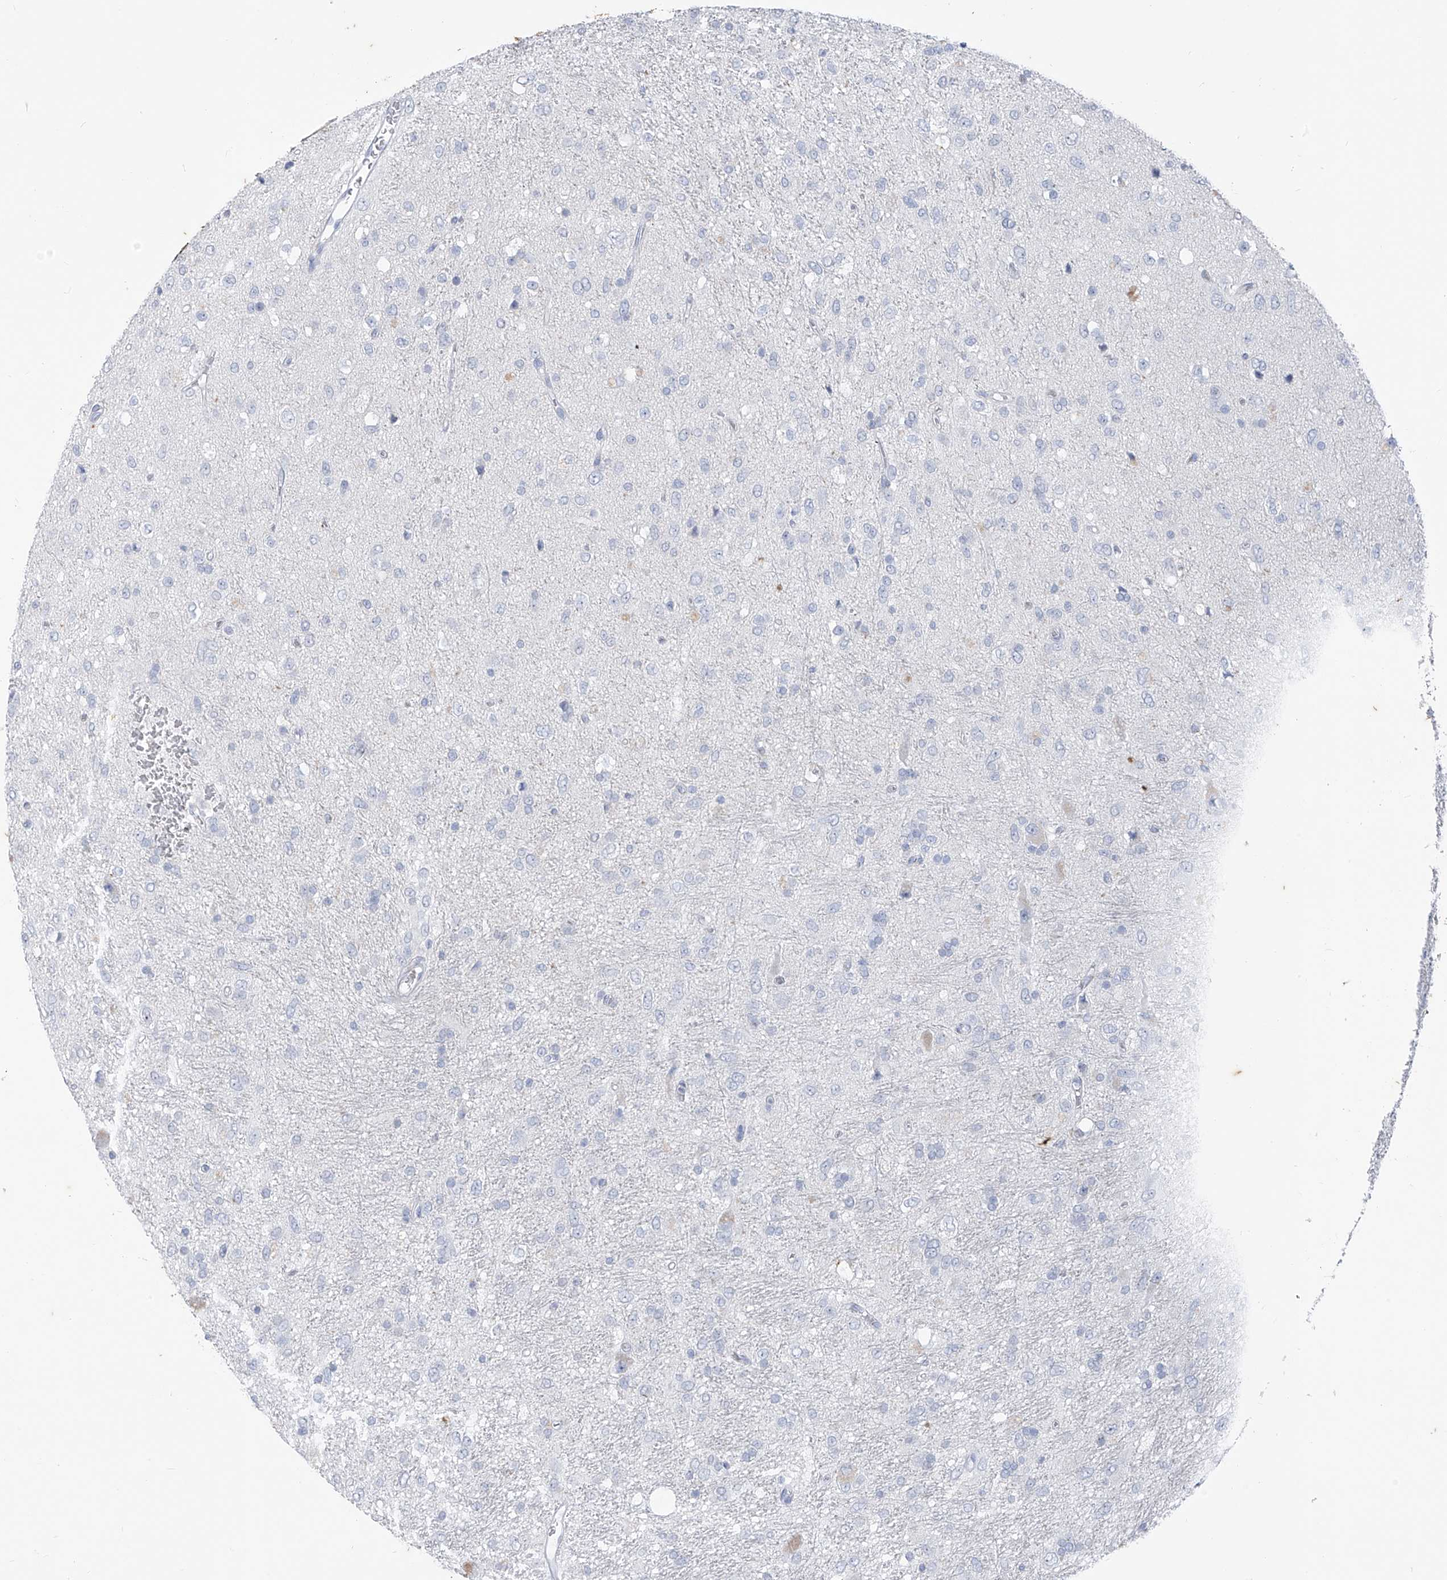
{"staining": {"intensity": "negative", "quantity": "none", "location": "none"}, "tissue": "glioma", "cell_type": "Tumor cells", "image_type": "cancer", "snomed": [{"axis": "morphology", "description": "Glioma, malignant, Low grade"}, {"axis": "topography", "description": "Brain"}], "caption": "This is an immunohistochemistry photomicrograph of low-grade glioma (malignant). There is no staining in tumor cells.", "gene": "CX3CR1", "patient": {"sex": "male", "age": 77}}